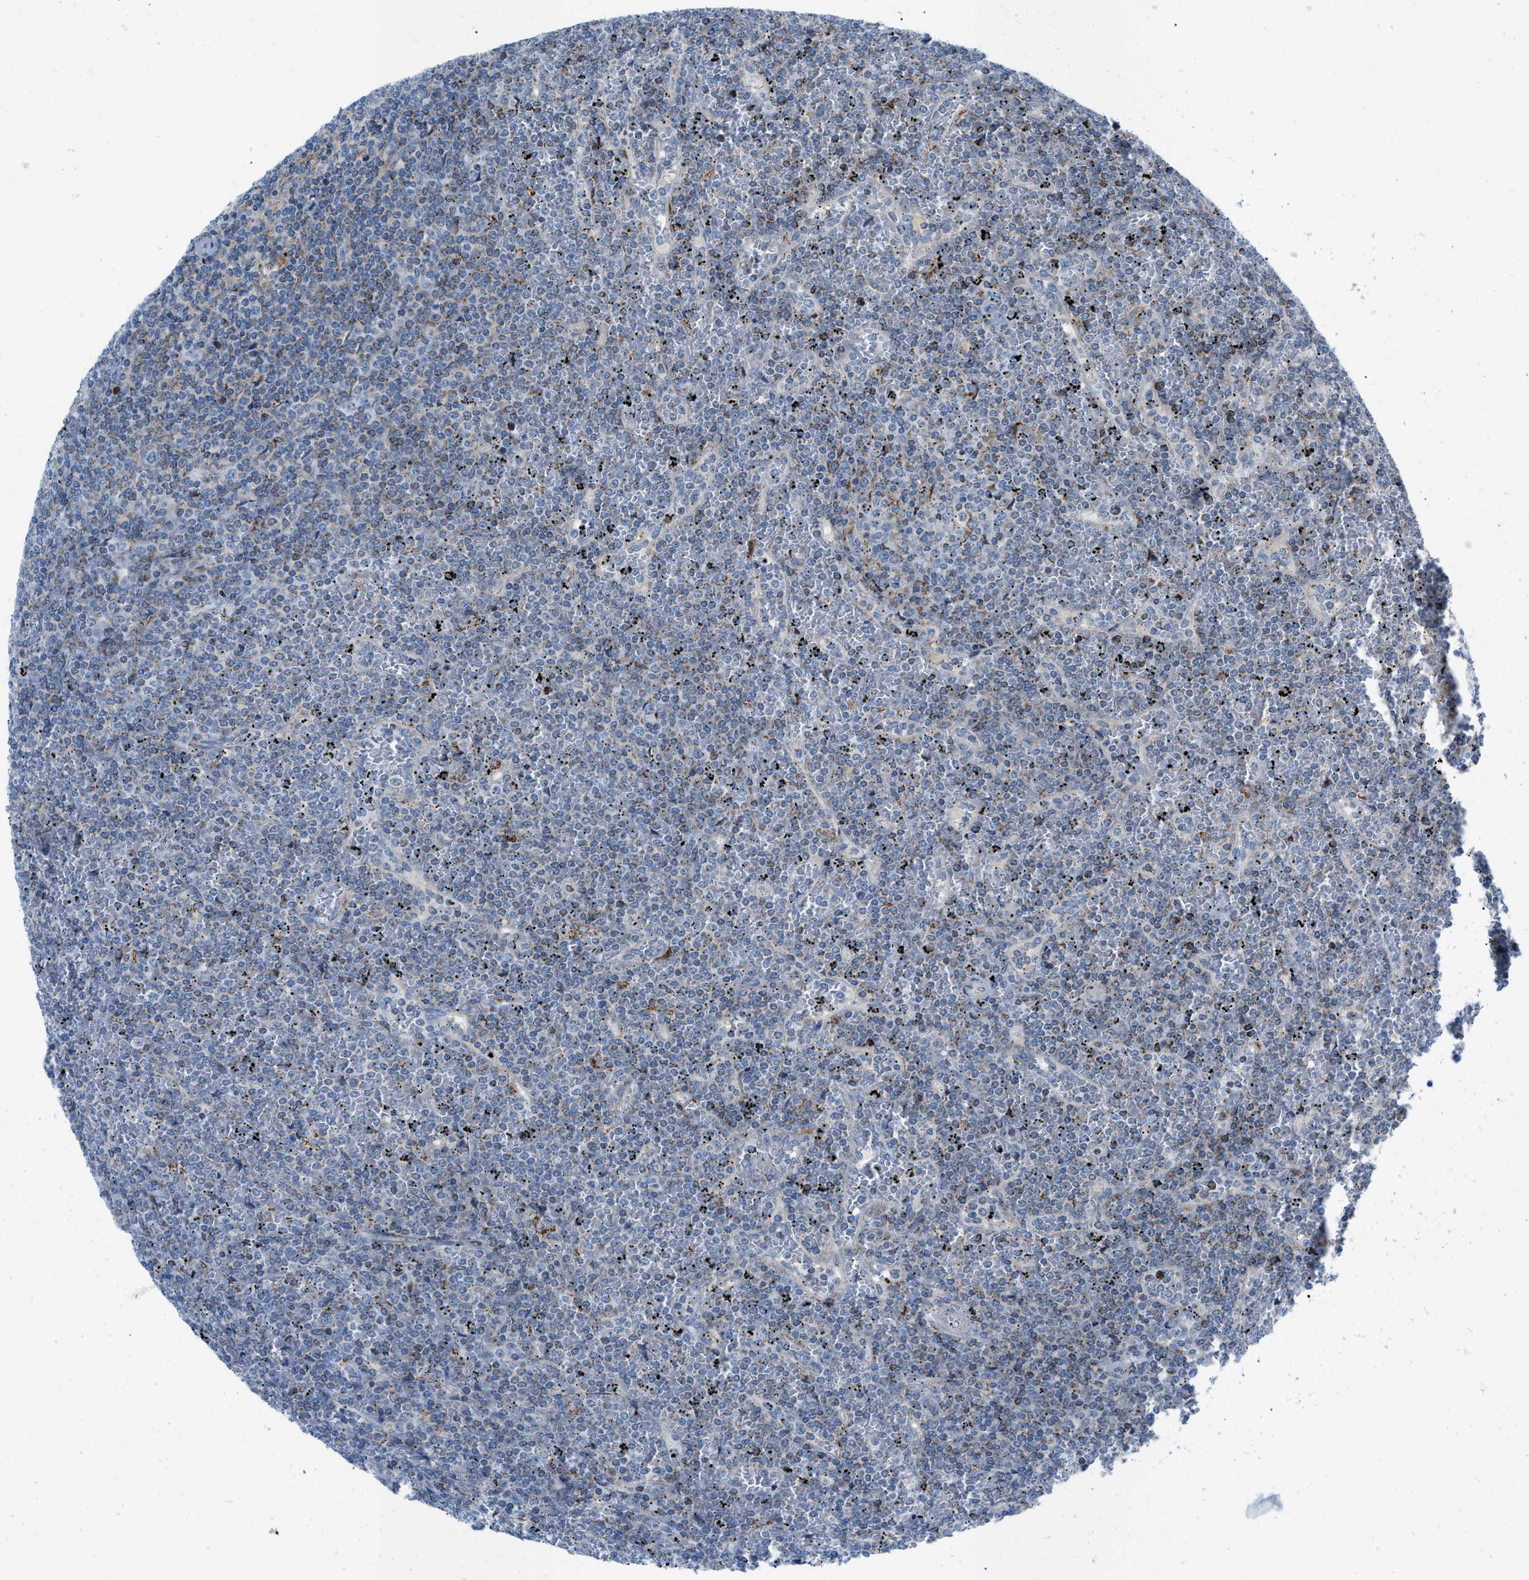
{"staining": {"intensity": "negative", "quantity": "none", "location": "none"}, "tissue": "lymphoma", "cell_type": "Tumor cells", "image_type": "cancer", "snomed": [{"axis": "morphology", "description": "Malignant lymphoma, non-Hodgkin's type, Low grade"}, {"axis": "topography", "description": "Spleen"}], "caption": "This is an immunohistochemistry histopathology image of human lymphoma. There is no expression in tumor cells.", "gene": "RBBP9", "patient": {"sex": "female", "age": 19}}